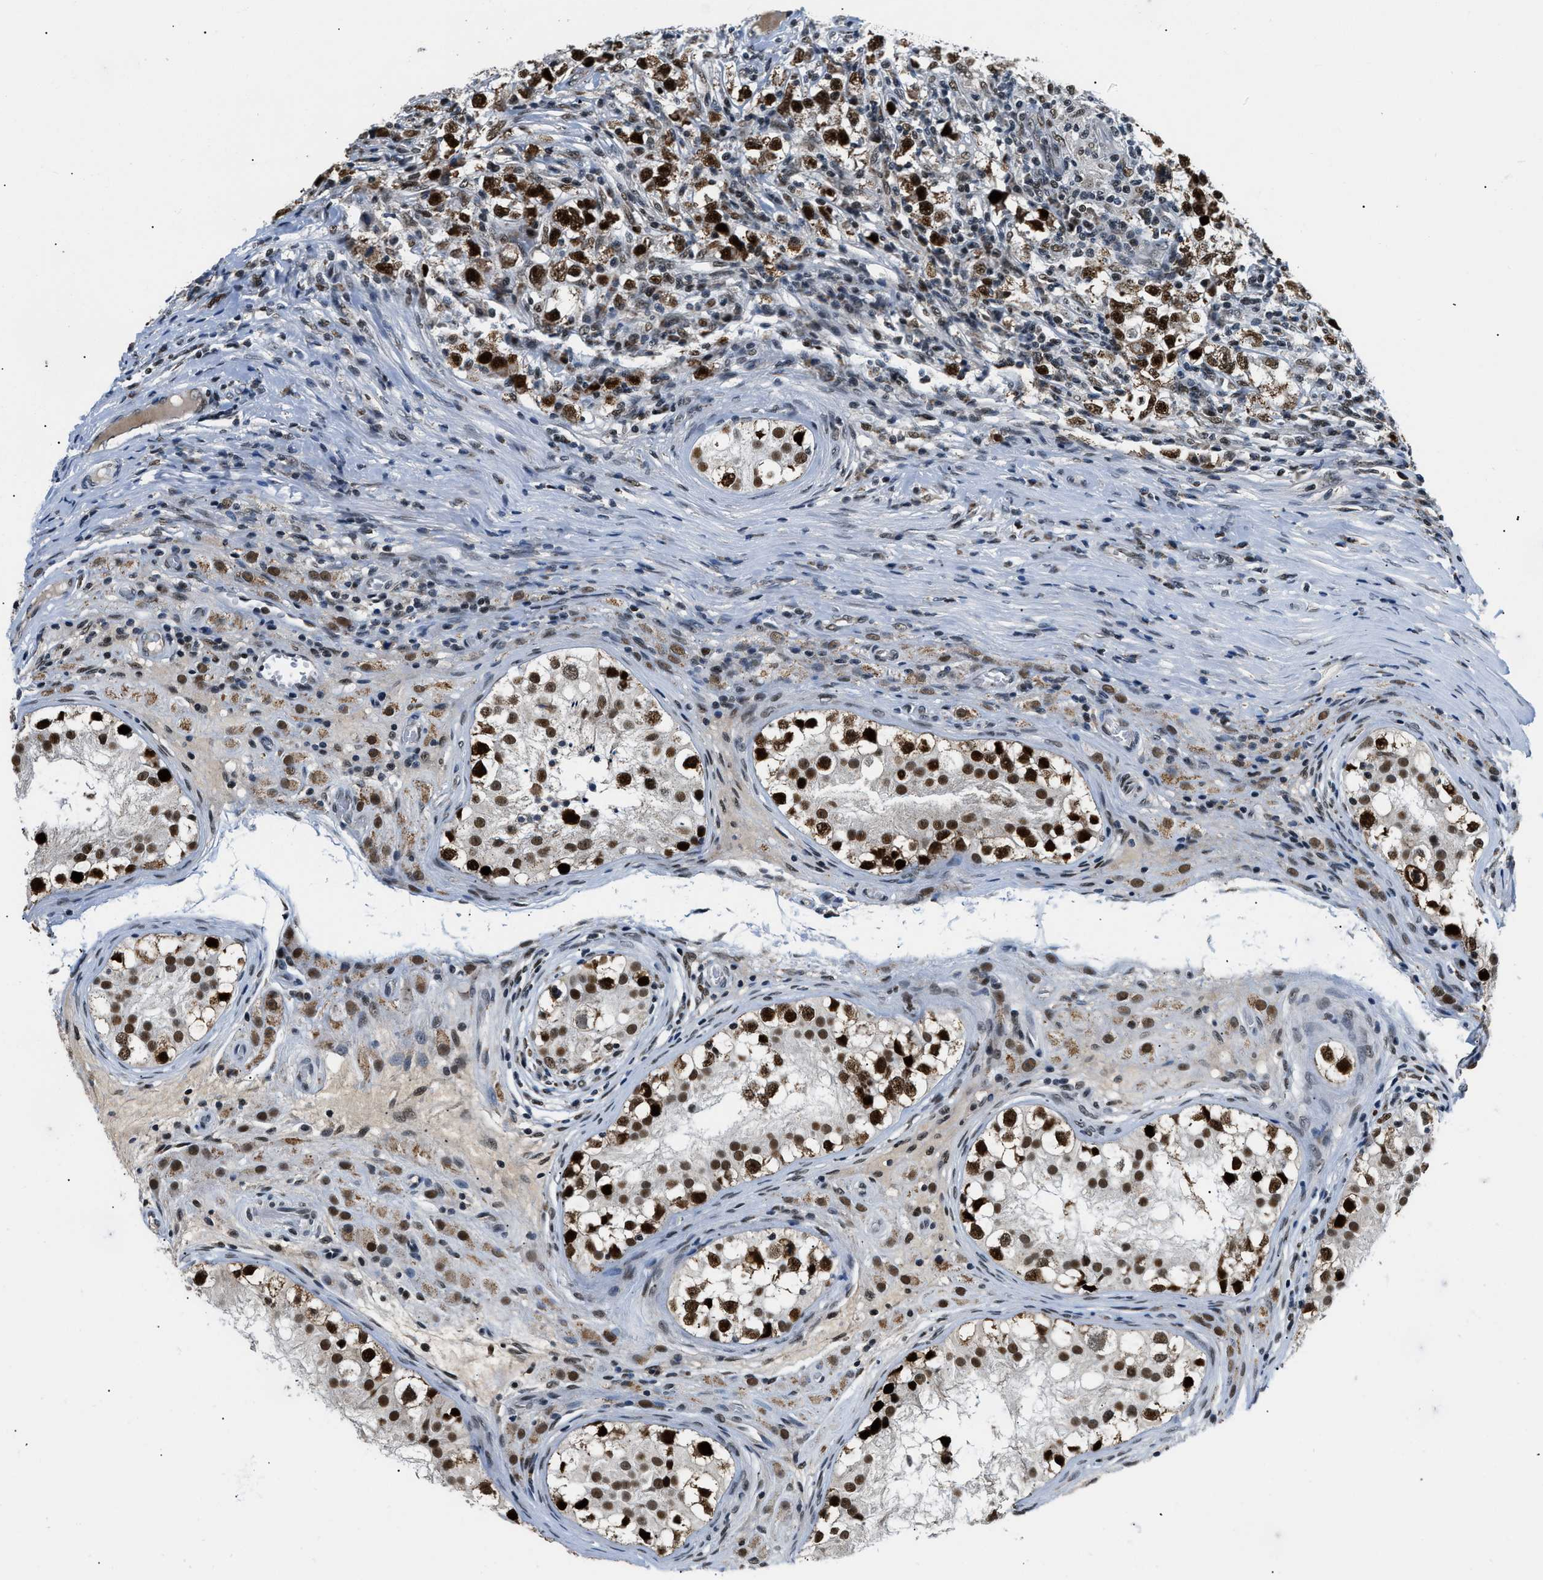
{"staining": {"intensity": "strong", "quantity": ">75%", "location": "nuclear"}, "tissue": "testis cancer", "cell_type": "Tumor cells", "image_type": "cancer", "snomed": [{"axis": "morphology", "description": "Carcinoma, Embryonal, NOS"}, {"axis": "topography", "description": "Testis"}], "caption": "The photomicrograph reveals immunohistochemical staining of testis cancer (embryonal carcinoma). There is strong nuclear expression is present in about >75% of tumor cells. The protein is stained brown, and the nuclei are stained in blue (DAB (3,3'-diaminobenzidine) IHC with brightfield microscopy, high magnification).", "gene": "KDM3B", "patient": {"sex": "male", "age": 21}}